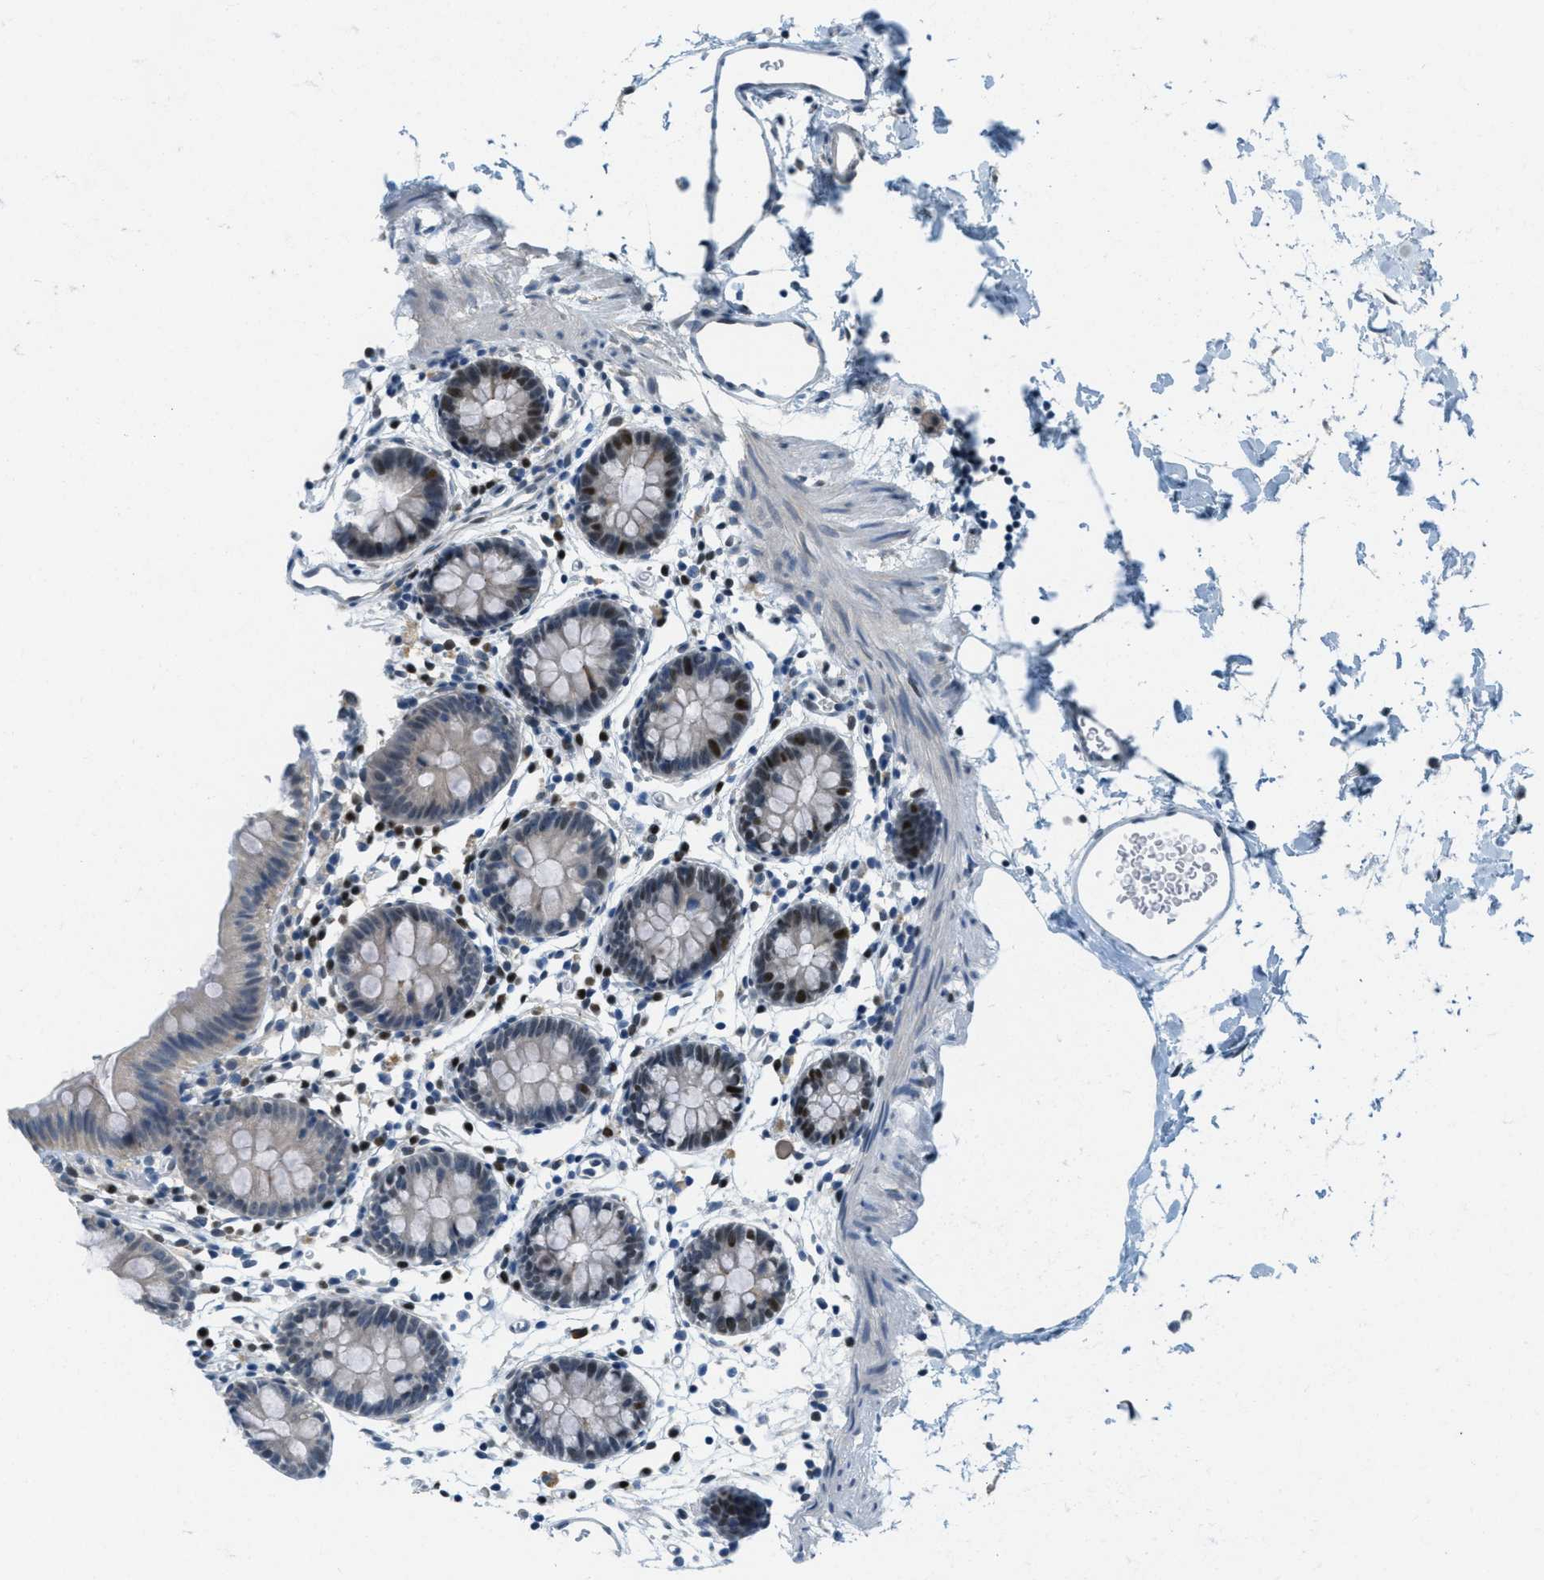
{"staining": {"intensity": "negative", "quantity": "none", "location": "none"}, "tissue": "colon", "cell_type": "Endothelial cells", "image_type": "normal", "snomed": [{"axis": "morphology", "description": "Normal tissue, NOS"}, {"axis": "topography", "description": "Colon"}], "caption": "DAB (3,3'-diaminobenzidine) immunohistochemical staining of unremarkable colon reveals no significant expression in endothelial cells. (Immunohistochemistry (ihc), brightfield microscopy, high magnification).", "gene": "TCF3", "patient": {"sex": "male", "age": 14}}